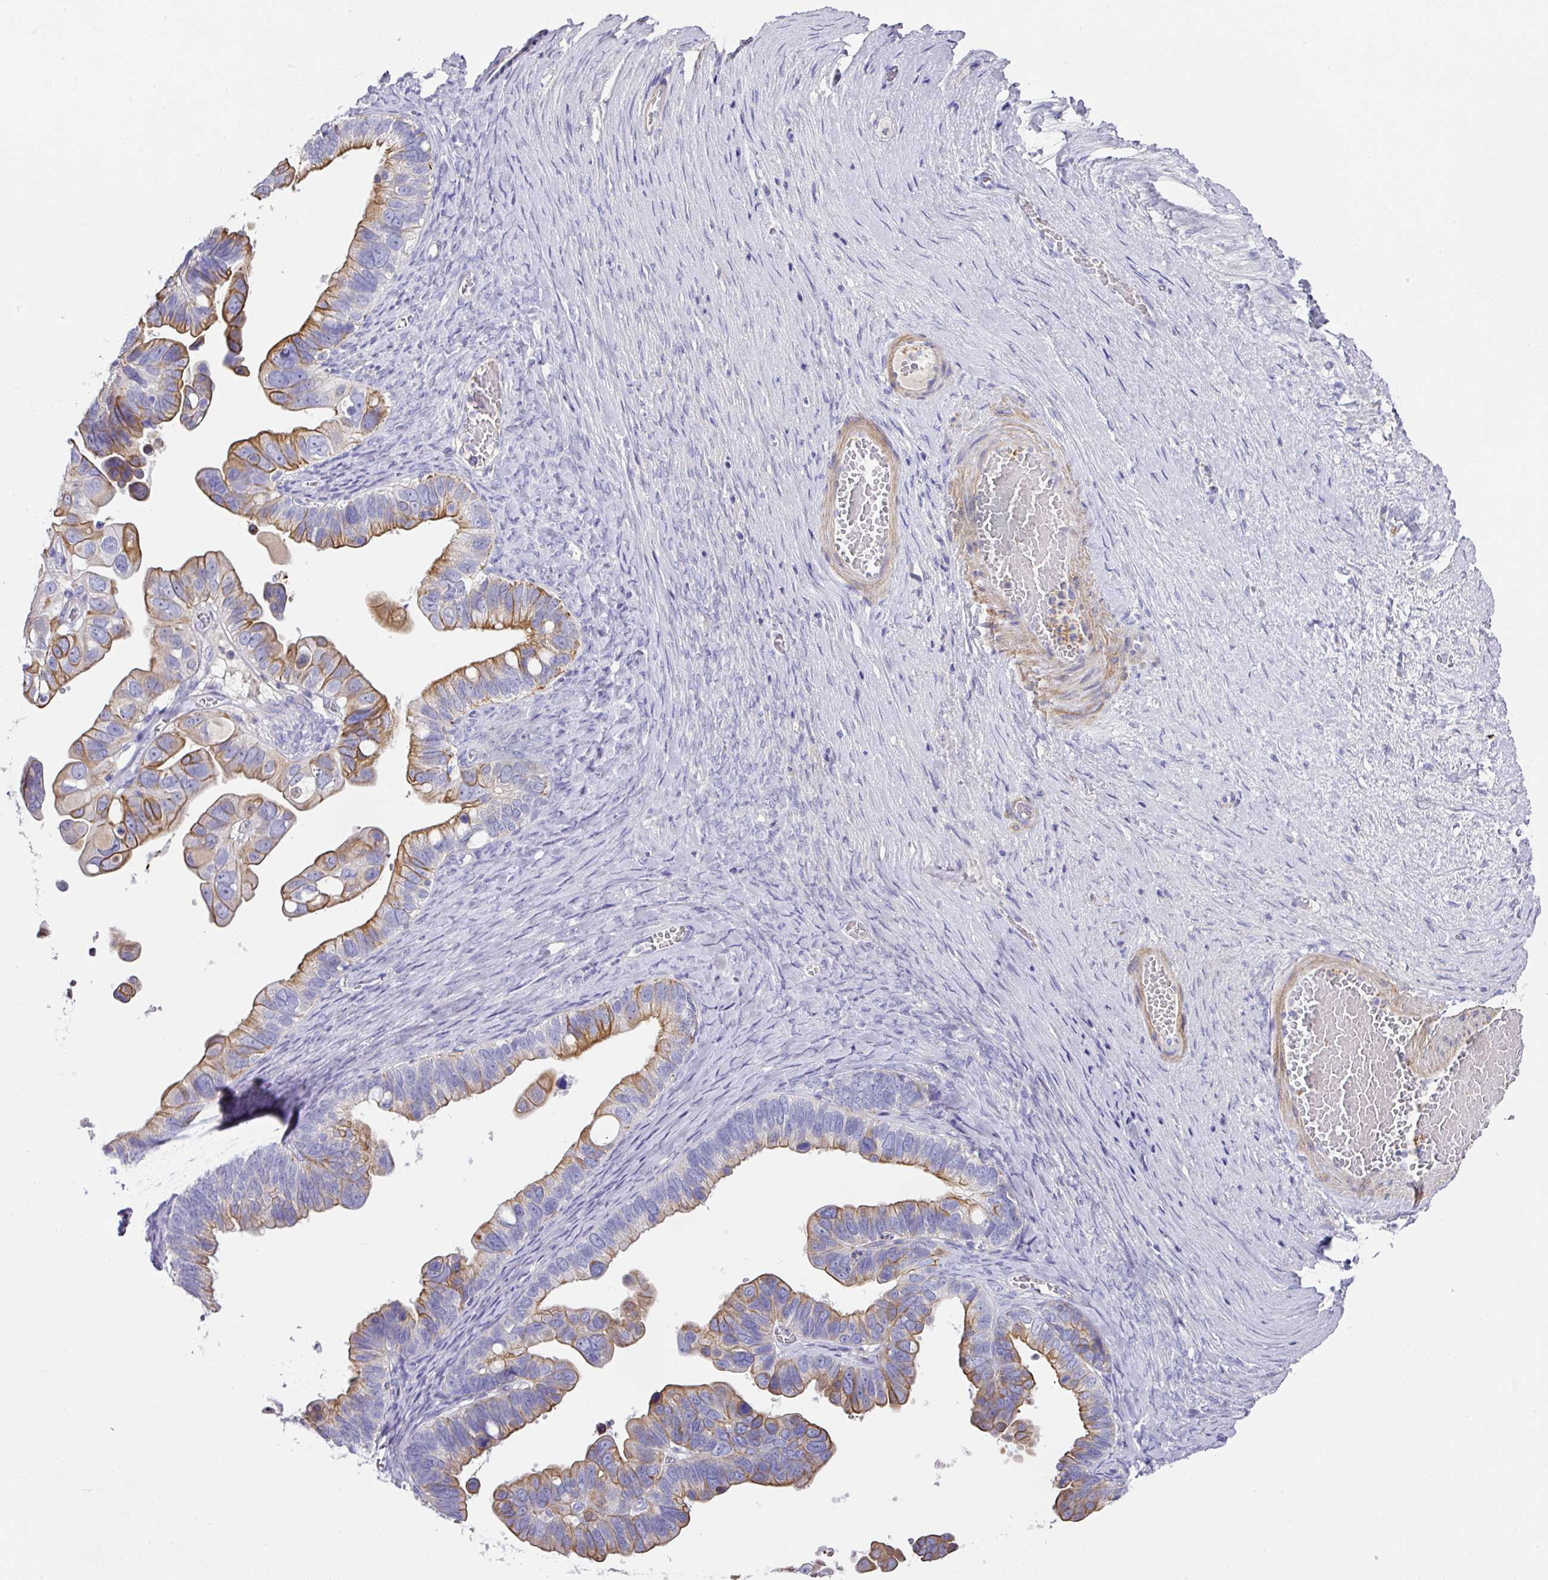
{"staining": {"intensity": "moderate", "quantity": "25%-75%", "location": "cytoplasmic/membranous"}, "tissue": "ovarian cancer", "cell_type": "Tumor cells", "image_type": "cancer", "snomed": [{"axis": "morphology", "description": "Cystadenocarcinoma, serous, NOS"}, {"axis": "topography", "description": "Ovary"}], "caption": "Ovarian cancer (serous cystadenocarcinoma) tissue demonstrates moderate cytoplasmic/membranous positivity in about 25%-75% of tumor cells", "gene": "TARM1", "patient": {"sex": "female", "age": 56}}